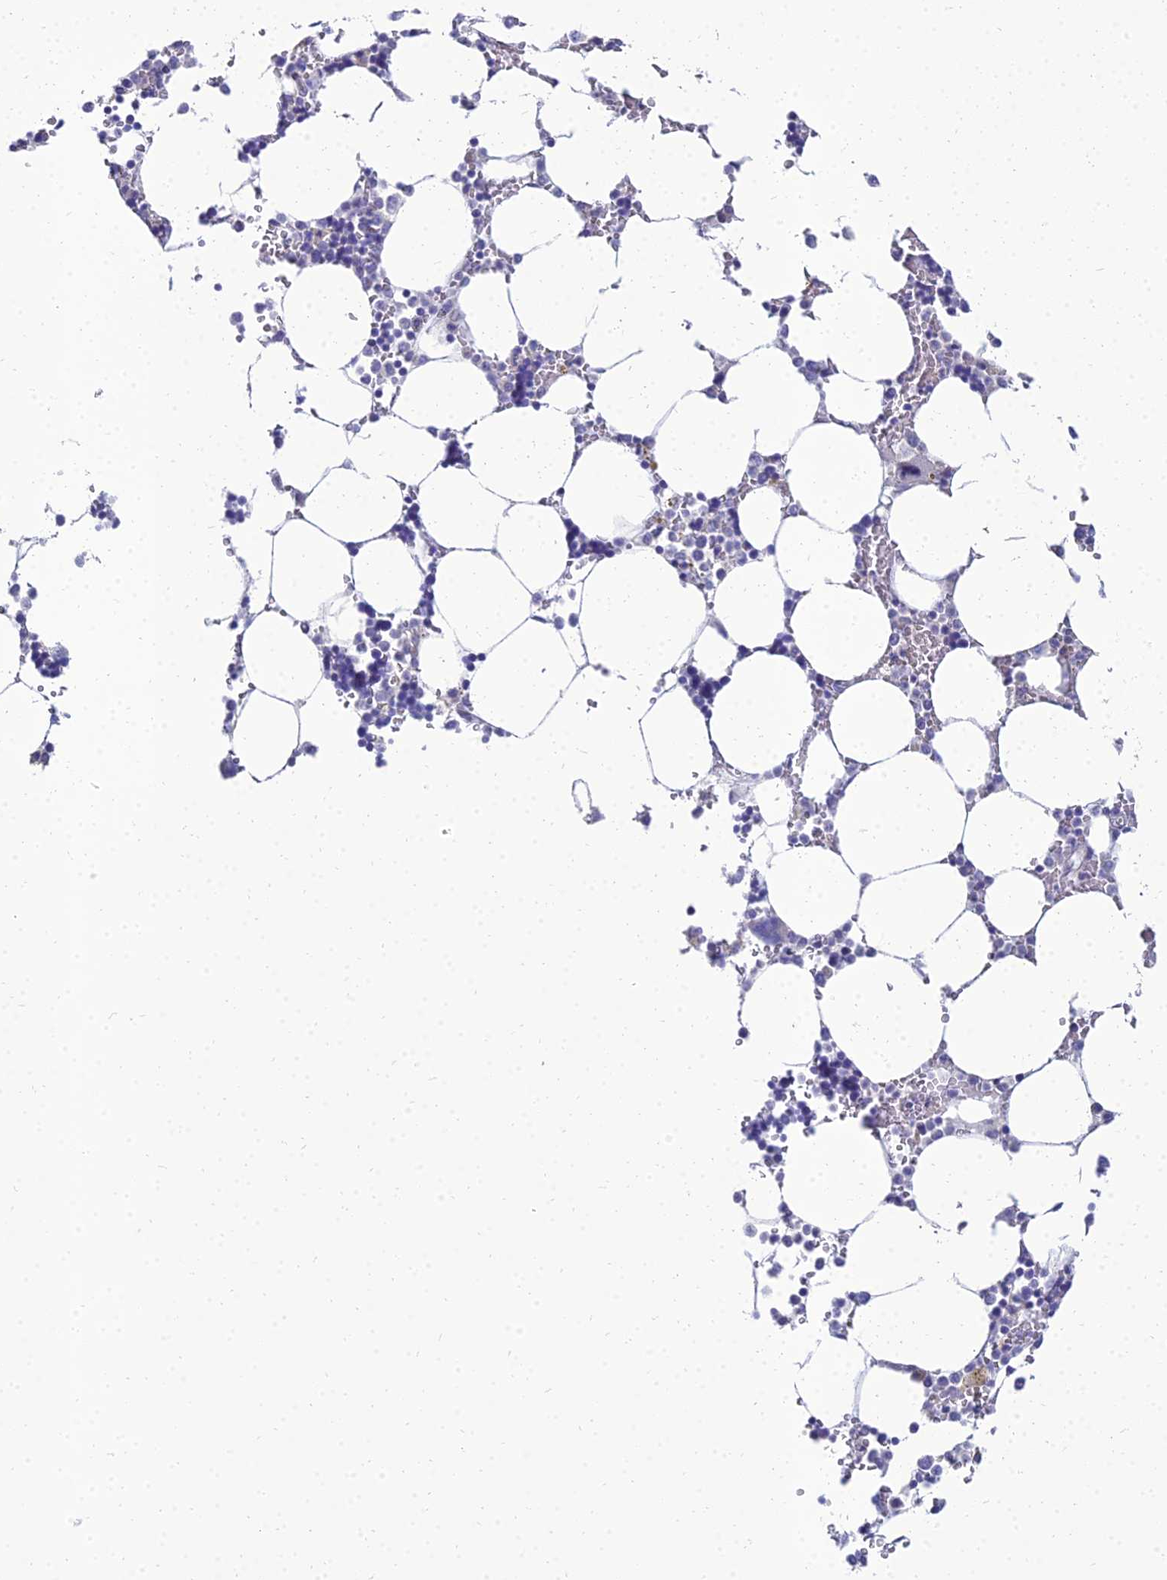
{"staining": {"intensity": "negative", "quantity": "none", "location": "none"}, "tissue": "bone marrow", "cell_type": "Hematopoietic cells", "image_type": "normal", "snomed": [{"axis": "morphology", "description": "Normal tissue, NOS"}, {"axis": "topography", "description": "Bone marrow"}], "caption": "The micrograph reveals no staining of hematopoietic cells in benign bone marrow. (Immunohistochemistry (ihc), brightfield microscopy, high magnification).", "gene": "NPY", "patient": {"sex": "male", "age": 64}}